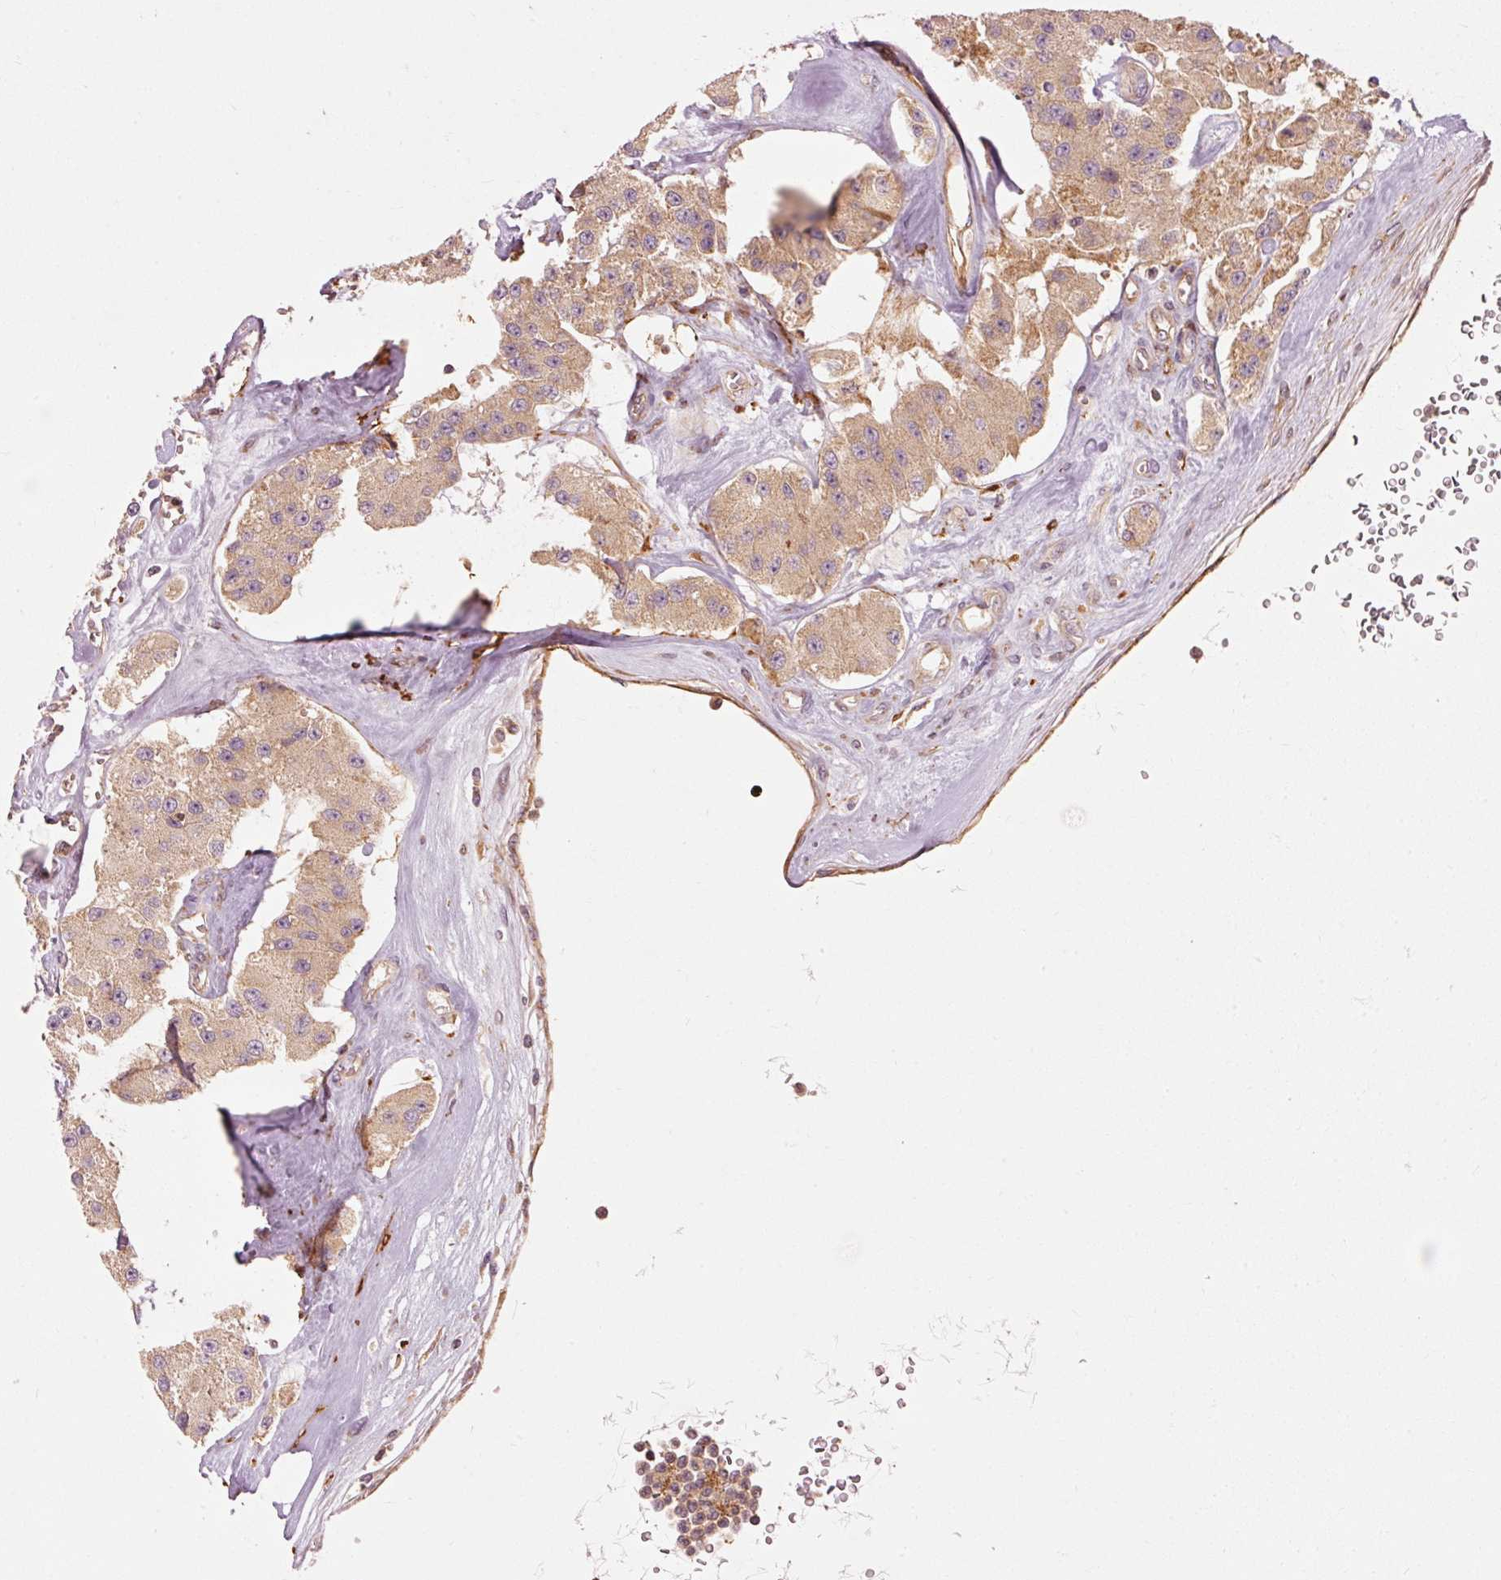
{"staining": {"intensity": "moderate", "quantity": ">75%", "location": "cytoplasmic/membranous"}, "tissue": "carcinoid", "cell_type": "Tumor cells", "image_type": "cancer", "snomed": [{"axis": "morphology", "description": "Carcinoid, malignant, NOS"}, {"axis": "topography", "description": "Pancreas"}], "caption": "Carcinoid was stained to show a protein in brown. There is medium levels of moderate cytoplasmic/membranous expression in approximately >75% of tumor cells. (Brightfield microscopy of DAB IHC at high magnification).", "gene": "CTNNA1", "patient": {"sex": "male", "age": 41}}